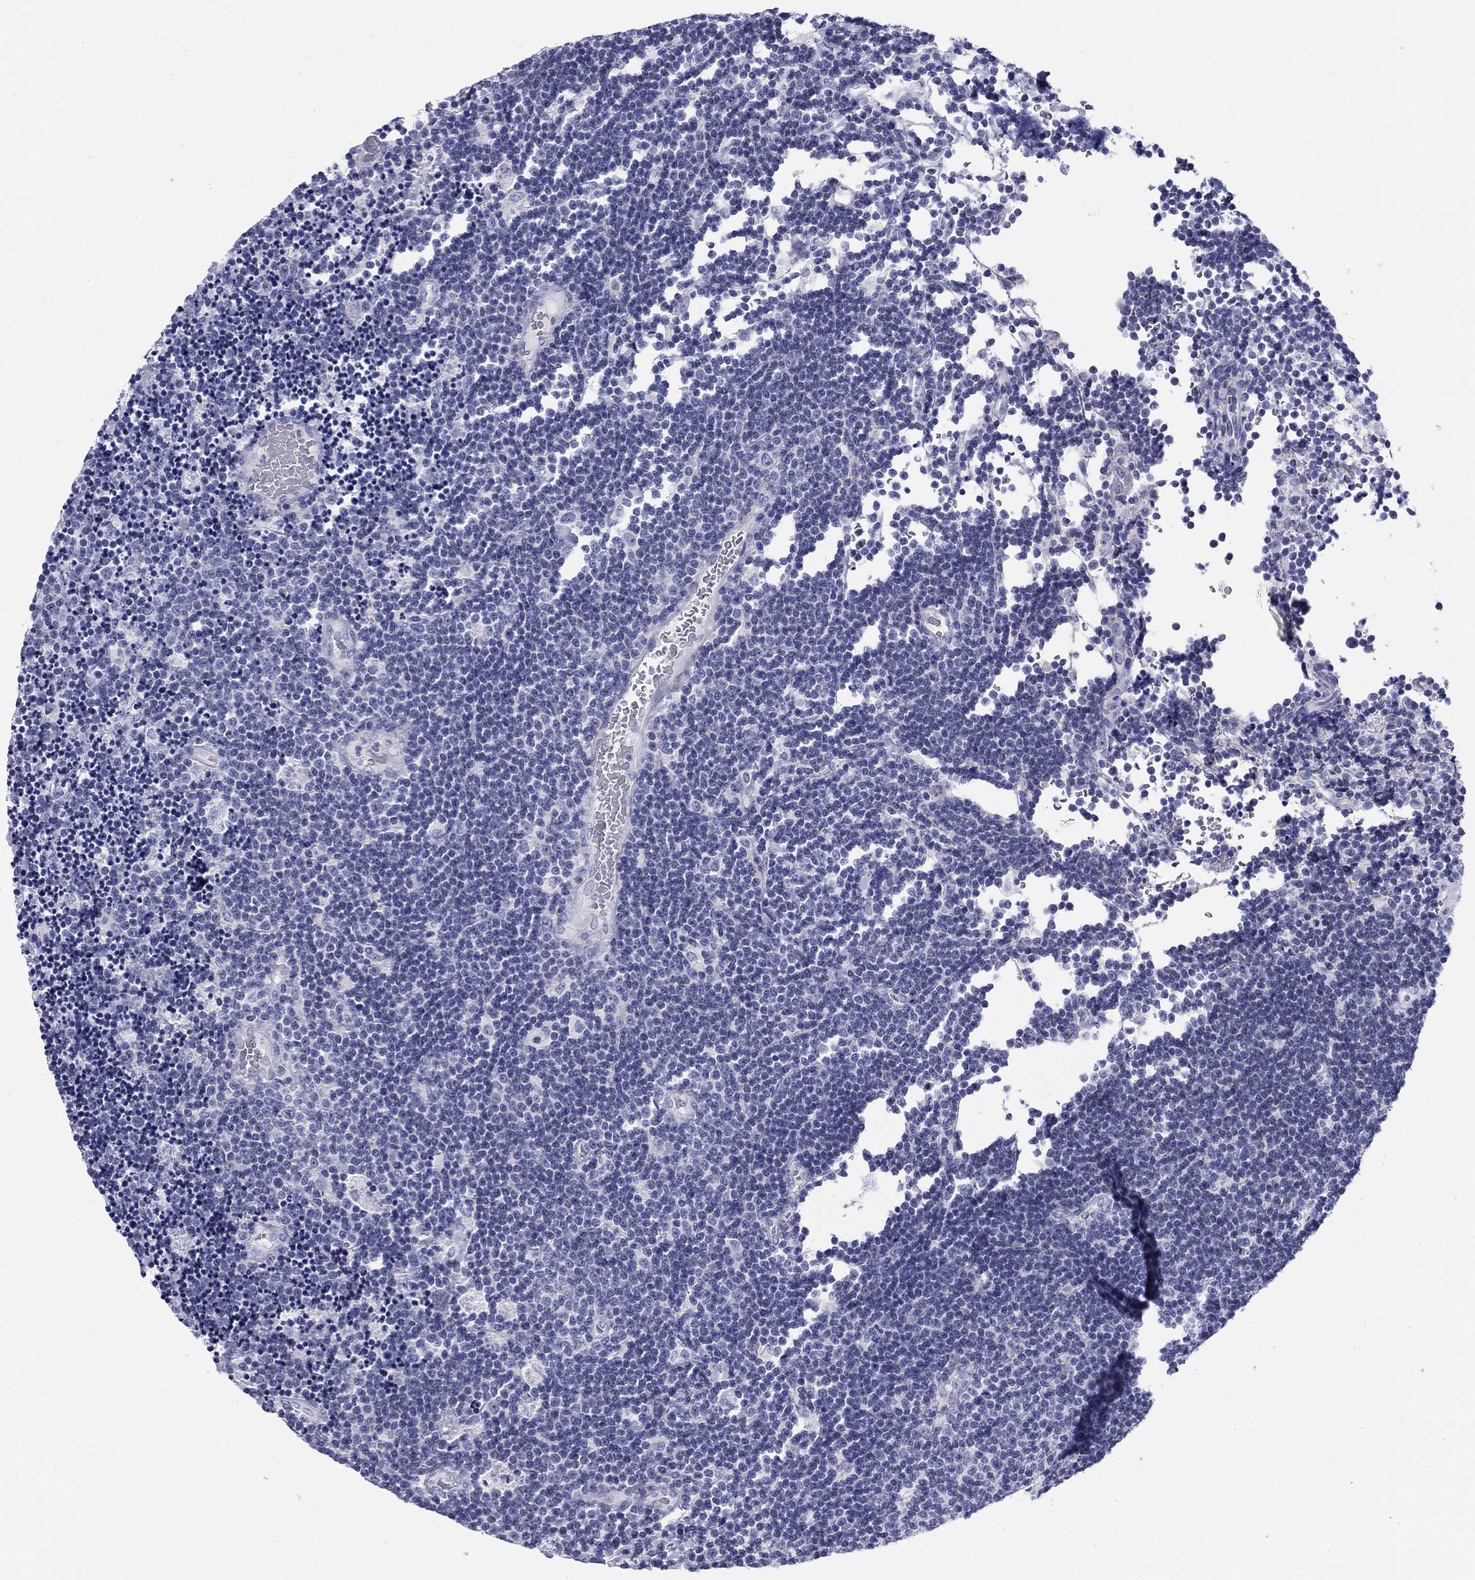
{"staining": {"intensity": "negative", "quantity": "none", "location": "none"}, "tissue": "lymphoma", "cell_type": "Tumor cells", "image_type": "cancer", "snomed": [{"axis": "morphology", "description": "Malignant lymphoma, non-Hodgkin's type, Low grade"}, {"axis": "topography", "description": "Brain"}], "caption": "The photomicrograph demonstrates no staining of tumor cells in lymphoma.", "gene": "ZP2", "patient": {"sex": "female", "age": 66}}